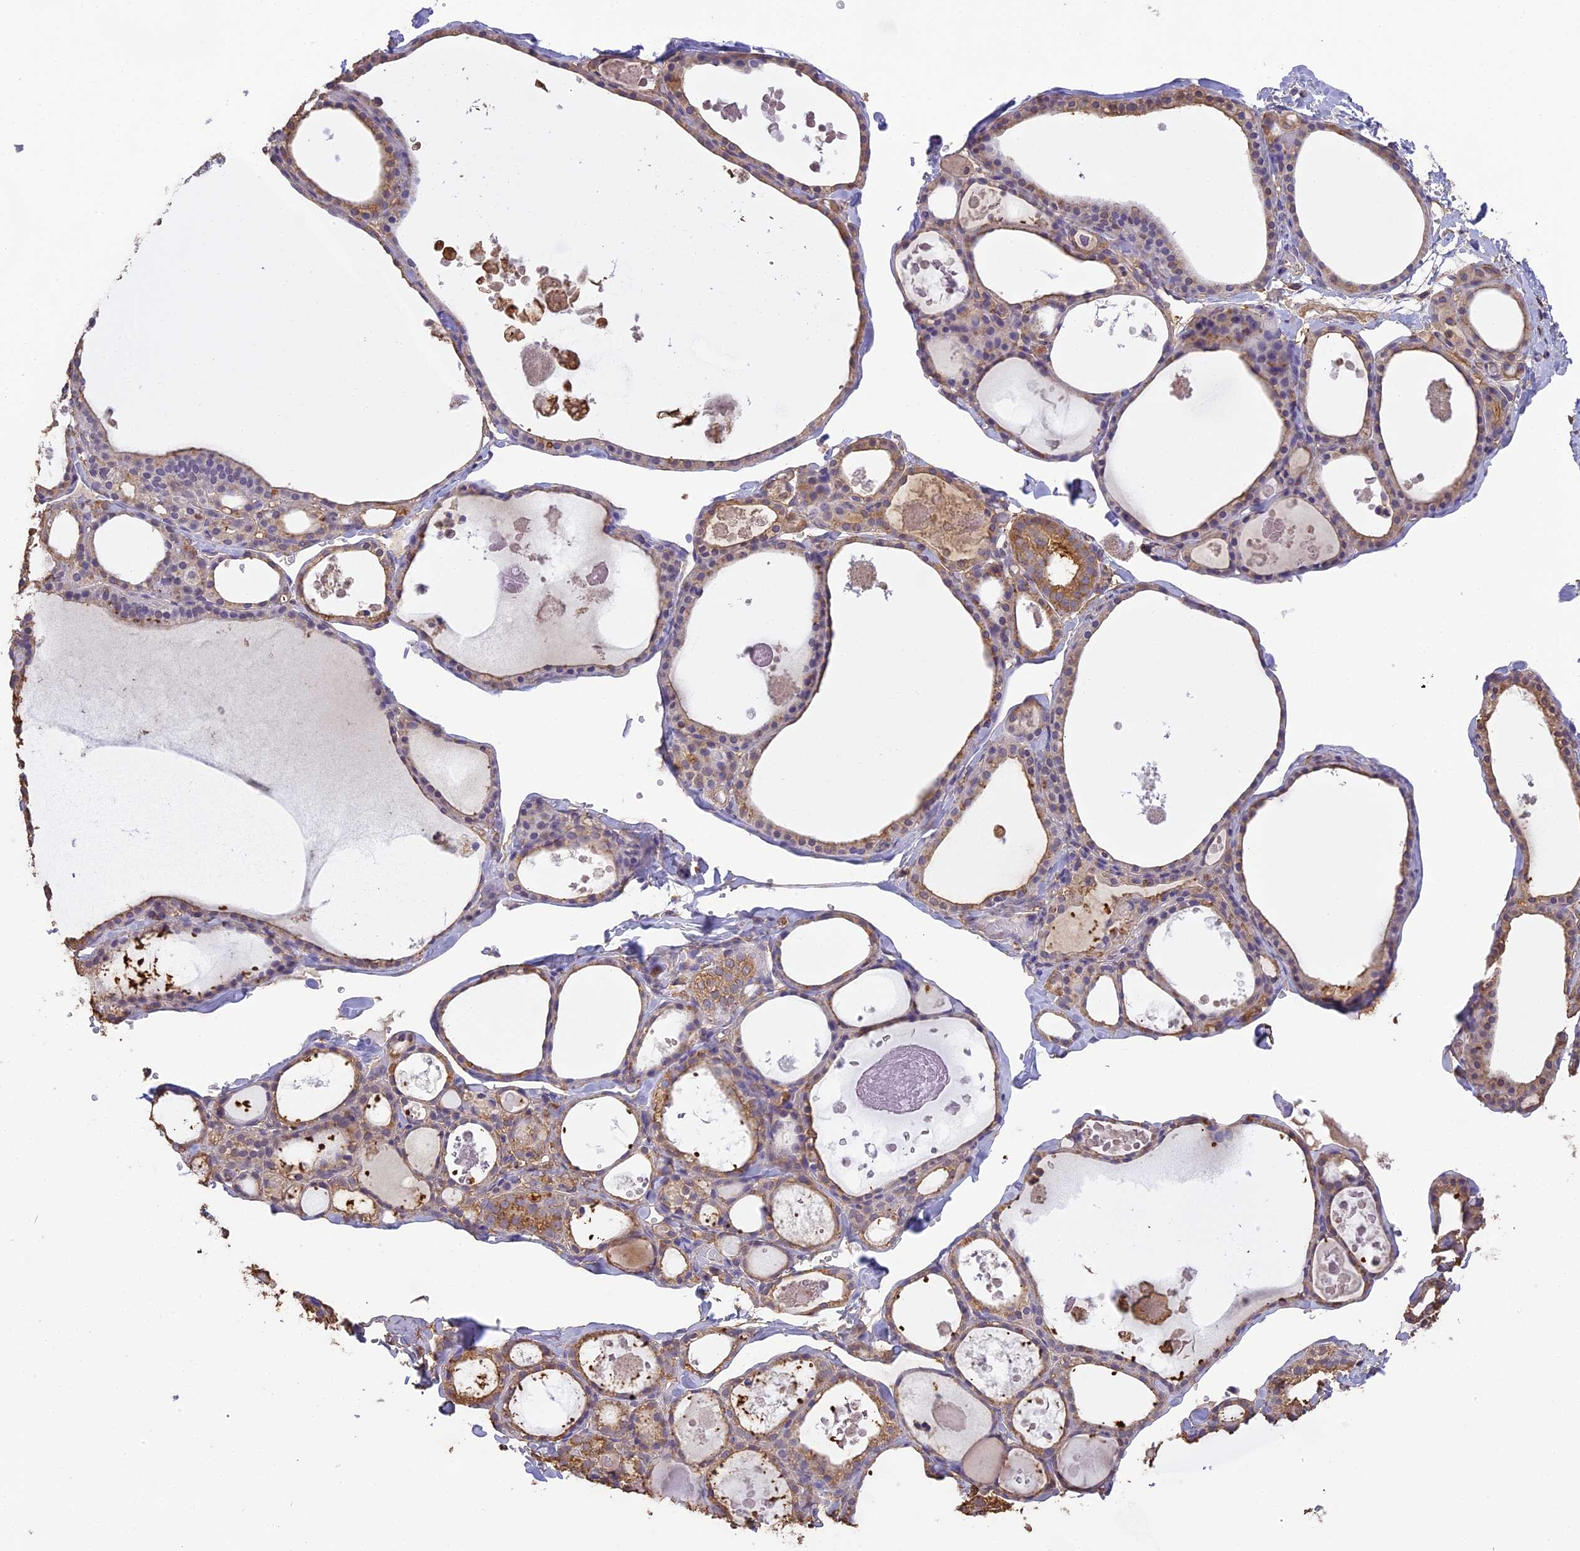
{"staining": {"intensity": "moderate", "quantity": "25%-75%", "location": "cytoplasmic/membranous"}, "tissue": "thyroid gland", "cell_type": "Glandular cells", "image_type": "normal", "snomed": [{"axis": "morphology", "description": "Normal tissue, NOS"}, {"axis": "topography", "description": "Thyroid gland"}], "caption": "A histopathology image of thyroid gland stained for a protein reveals moderate cytoplasmic/membranous brown staining in glandular cells. The protein is stained brown, and the nuclei are stained in blue (DAB (3,3'-diaminobenzidine) IHC with brightfield microscopy, high magnification).", "gene": "ARHGAP19", "patient": {"sex": "male", "age": 56}}